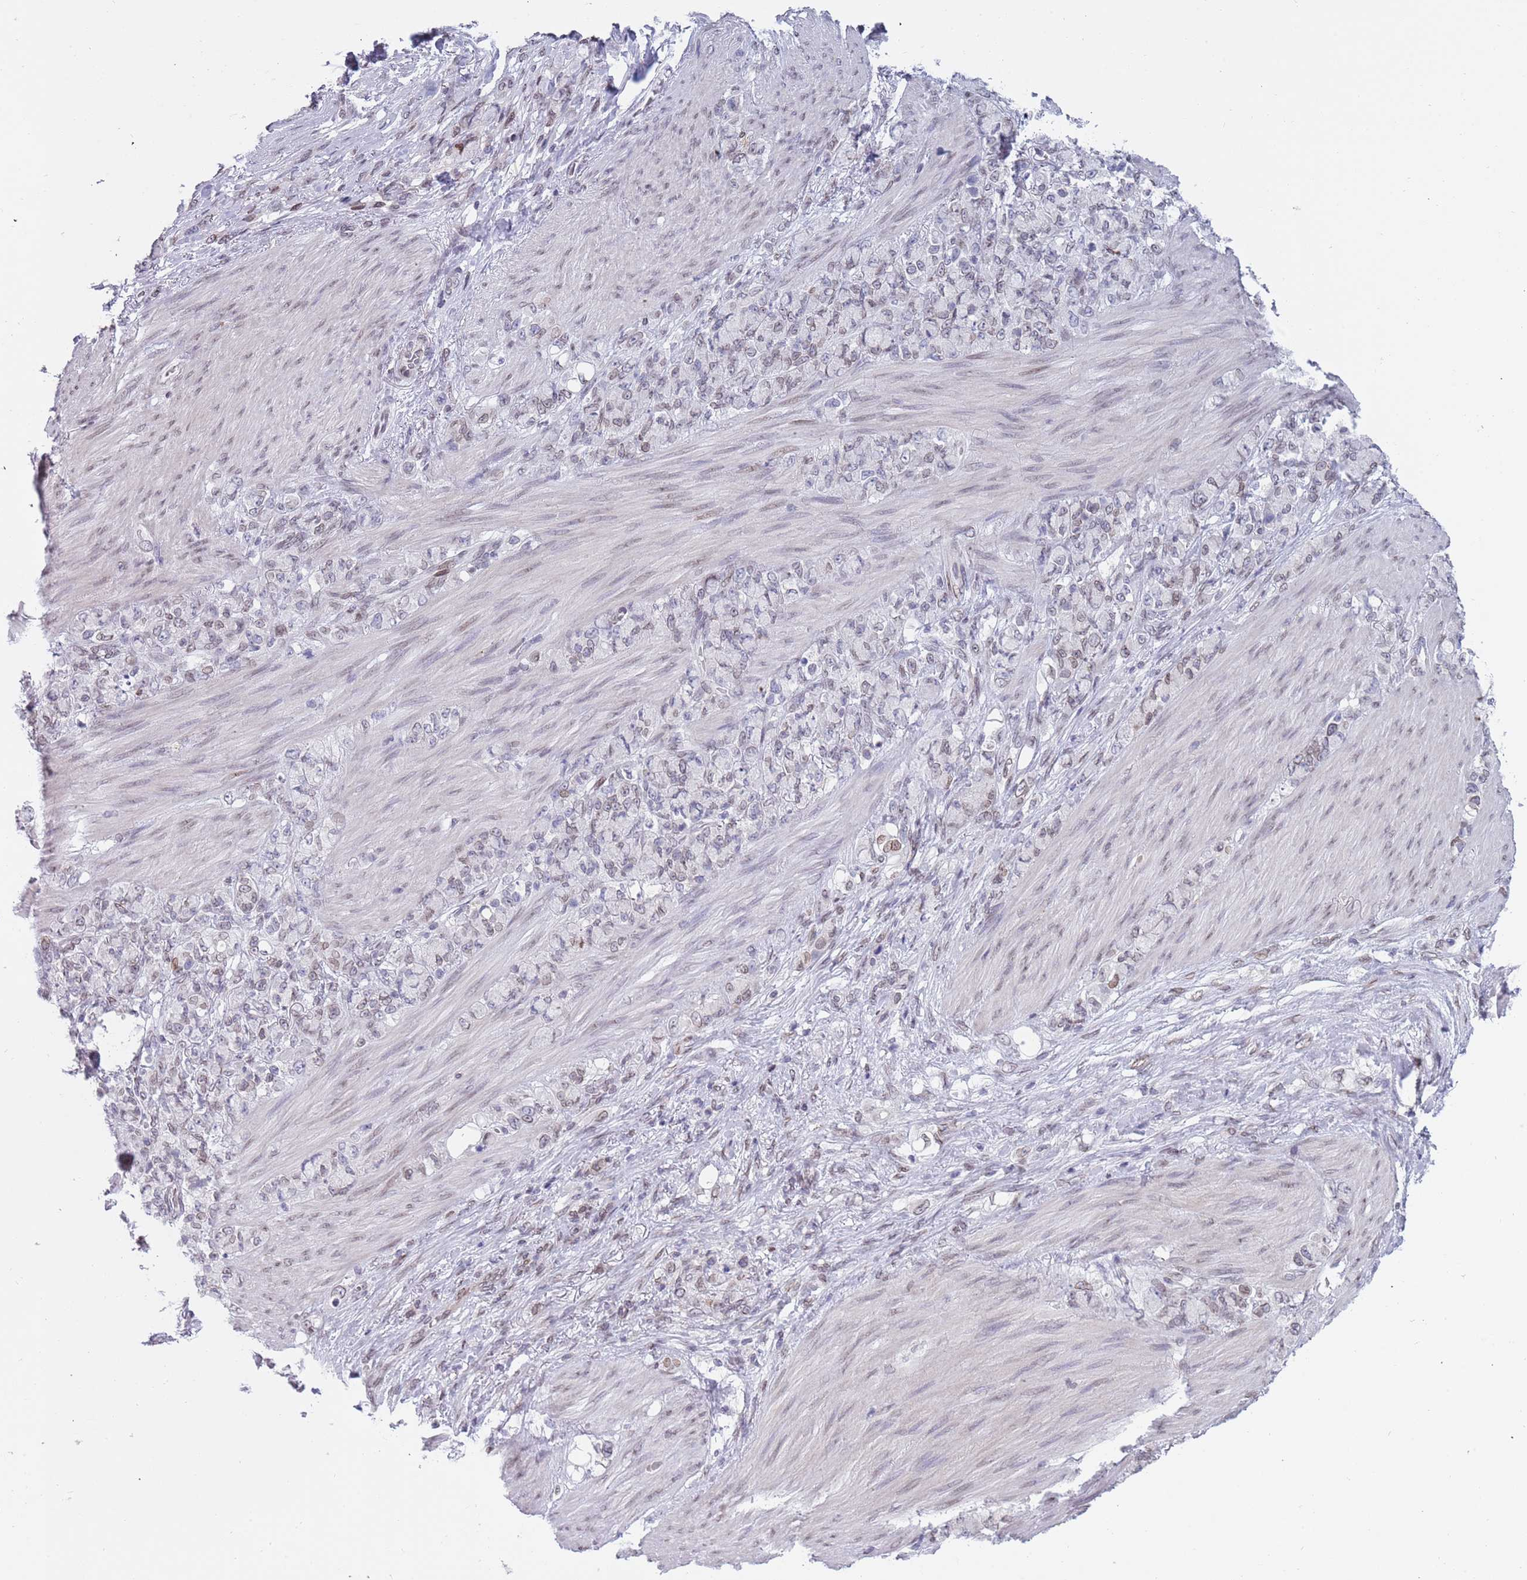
{"staining": {"intensity": "moderate", "quantity": "<25%", "location": "cytoplasmic/membranous,nuclear"}, "tissue": "stomach cancer", "cell_type": "Tumor cells", "image_type": "cancer", "snomed": [{"axis": "morphology", "description": "Normal tissue, NOS"}, {"axis": "morphology", "description": "Adenocarcinoma, NOS"}, {"axis": "topography", "description": "Stomach"}], "caption": "Immunohistochemical staining of human stomach cancer (adenocarcinoma) displays low levels of moderate cytoplasmic/membranous and nuclear staining in about <25% of tumor cells.", "gene": "KLHDC2", "patient": {"sex": "female", "age": 79}}